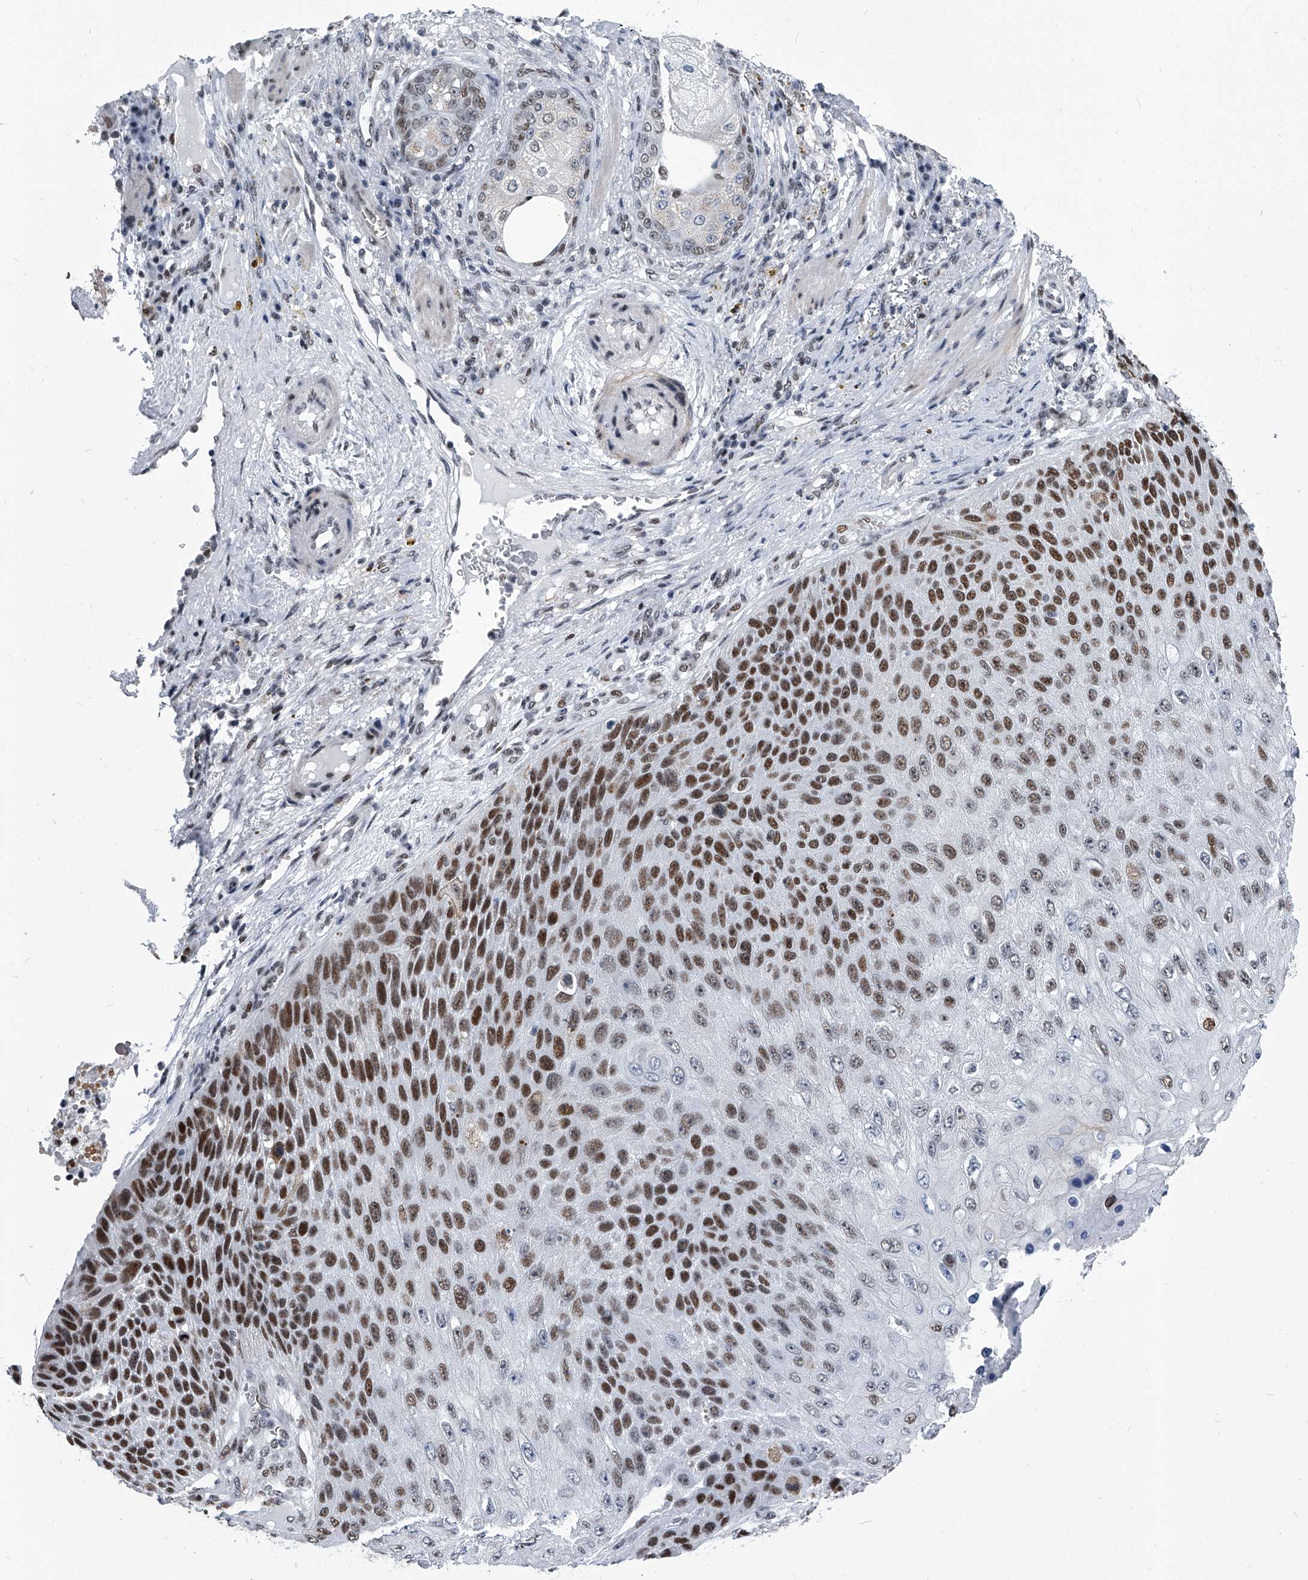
{"staining": {"intensity": "strong", "quantity": ">75%", "location": "nuclear"}, "tissue": "skin cancer", "cell_type": "Tumor cells", "image_type": "cancer", "snomed": [{"axis": "morphology", "description": "Squamous cell carcinoma, NOS"}, {"axis": "topography", "description": "Skin"}], "caption": "Immunohistochemical staining of squamous cell carcinoma (skin) demonstrates strong nuclear protein staining in about >75% of tumor cells.", "gene": "SIM2", "patient": {"sex": "female", "age": 88}}